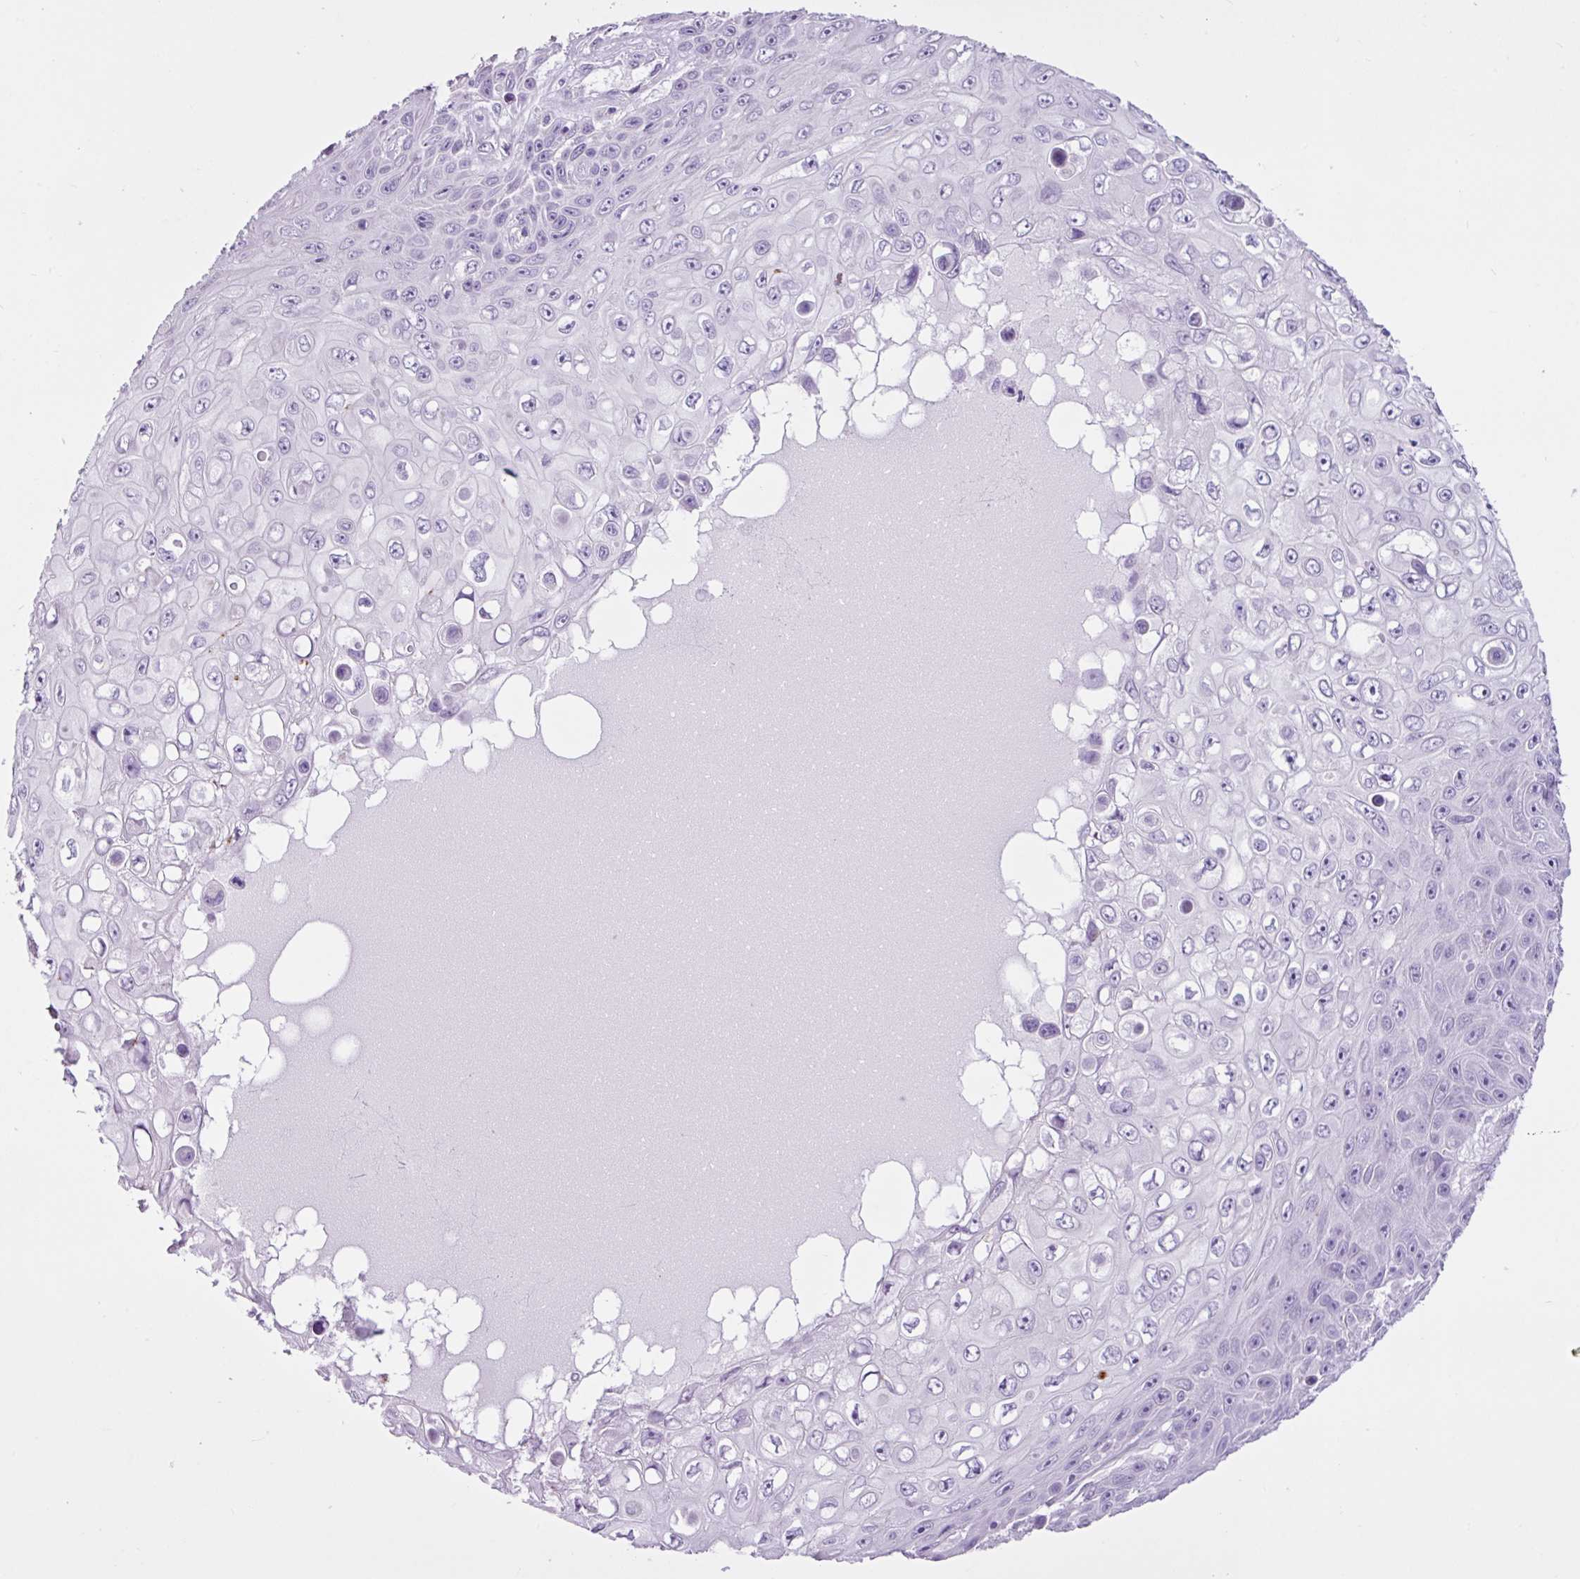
{"staining": {"intensity": "negative", "quantity": "none", "location": "none"}, "tissue": "skin cancer", "cell_type": "Tumor cells", "image_type": "cancer", "snomed": [{"axis": "morphology", "description": "Squamous cell carcinoma, NOS"}, {"axis": "topography", "description": "Skin"}], "caption": "DAB (3,3'-diaminobenzidine) immunohistochemical staining of human skin squamous cell carcinoma shows no significant expression in tumor cells. (Brightfield microscopy of DAB (3,3'-diaminobenzidine) IHC at high magnification).", "gene": "PGR", "patient": {"sex": "male", "age": 82}}